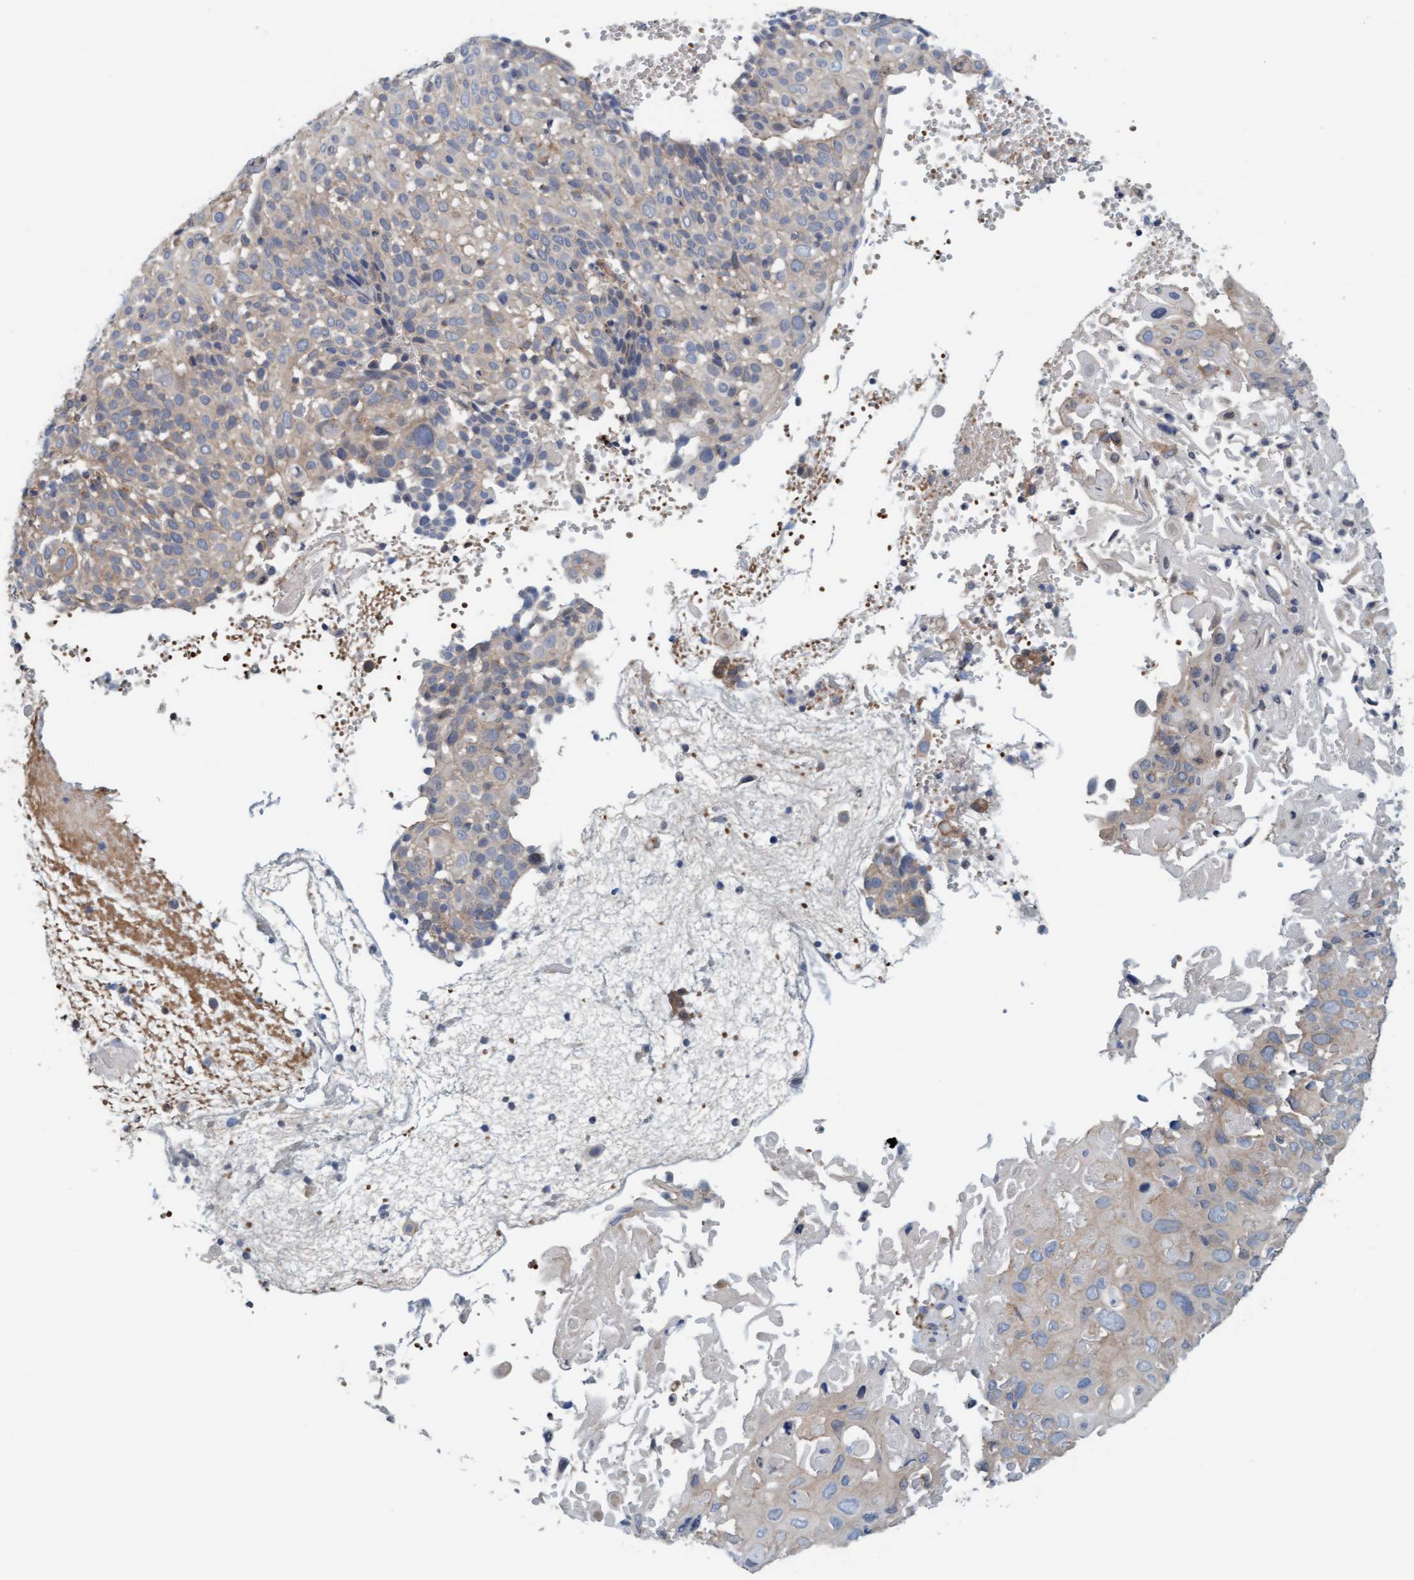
{"staining": {"intensity": "weak", "quantity": "25%-75%", "location": "cytoplasmic/membranous"}, "tissue": "cervical cancer", "cell_type": "Tumor cells", "image_type": "cancer", "snomed": [{"axis": "morphology", "description": "Squamous cell carcinoma, NOS"}, {"axis": "topography", "description": "Cervix"}], "caption": "A high-resolution photomicrograph shows IHC staining of squamous cell carcinoma (cervical), which demonstrates weak cytoplasmic/membranous staining in approximately 25%-75% of tumor cells.", "gene": "UBAP1", "patient": {"sex": "female", "age": 74}}